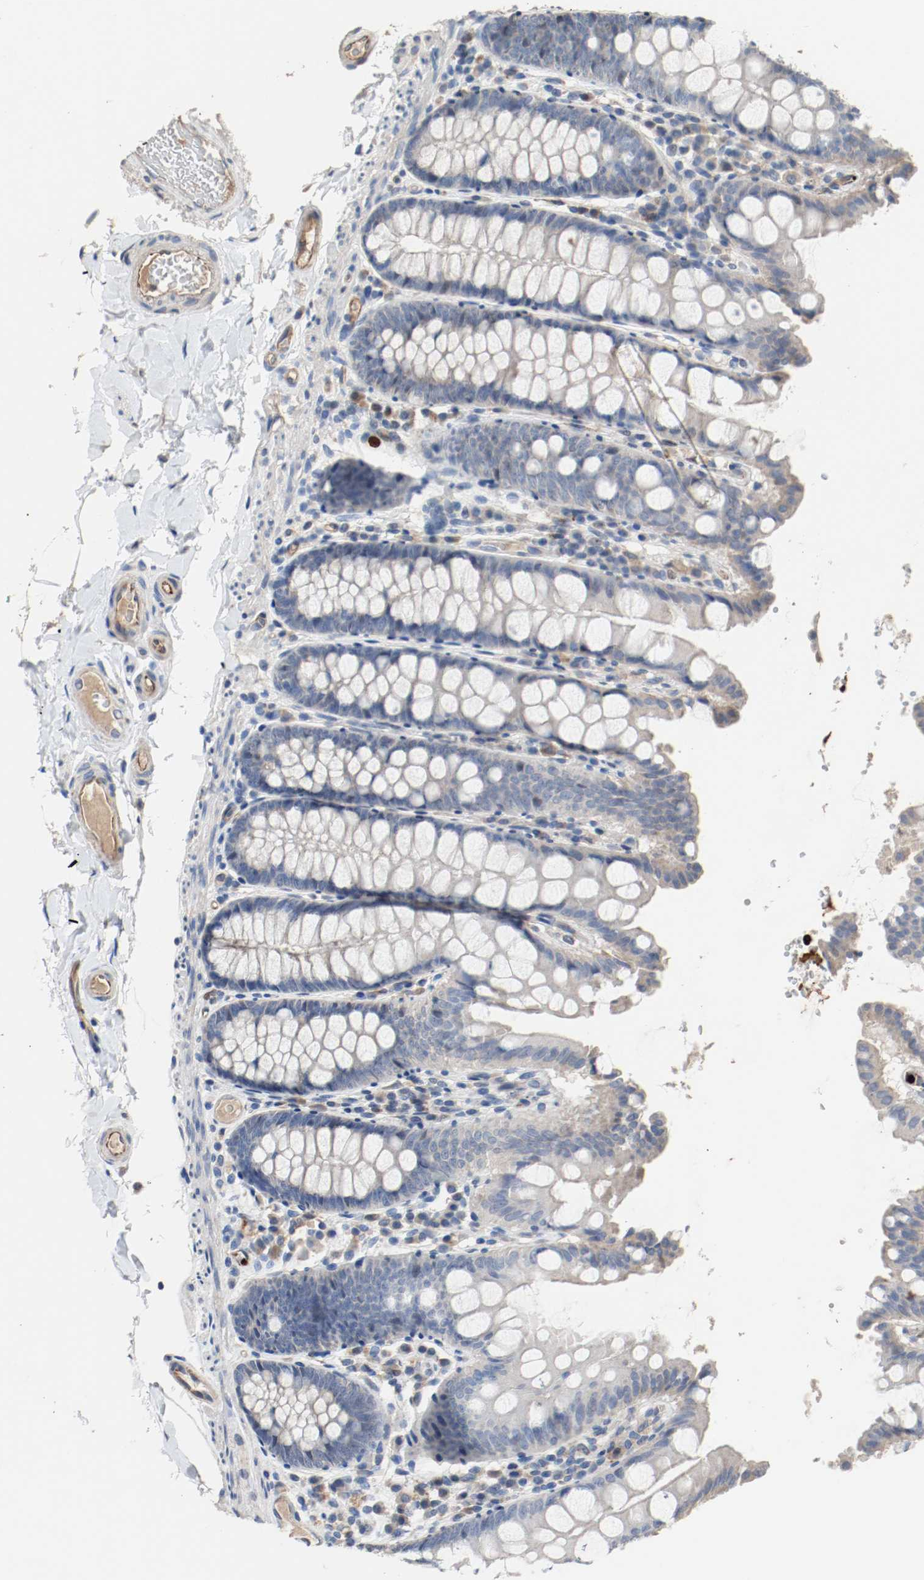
{"staining": {"intensity": "weak", "quantity": "25%-75%", "location": "cytoplasmic/membranous"}, "tissue": "colon", "cell_type": "Endothelial cells", "image_type": "normal", "snomed": [{"axis": "morphology", "description": "Normal tissue, NOS"}, {"axis": "topography", "description": "Colon"}], "caption": "Brown immunohistochemical staining in normal human colon exhibits weak cytoplasmic/membranous expression in approximately 25%-75% of endothelial cells.", "gene": "BLK", "patient": {"sex": "female", "age": 61}}